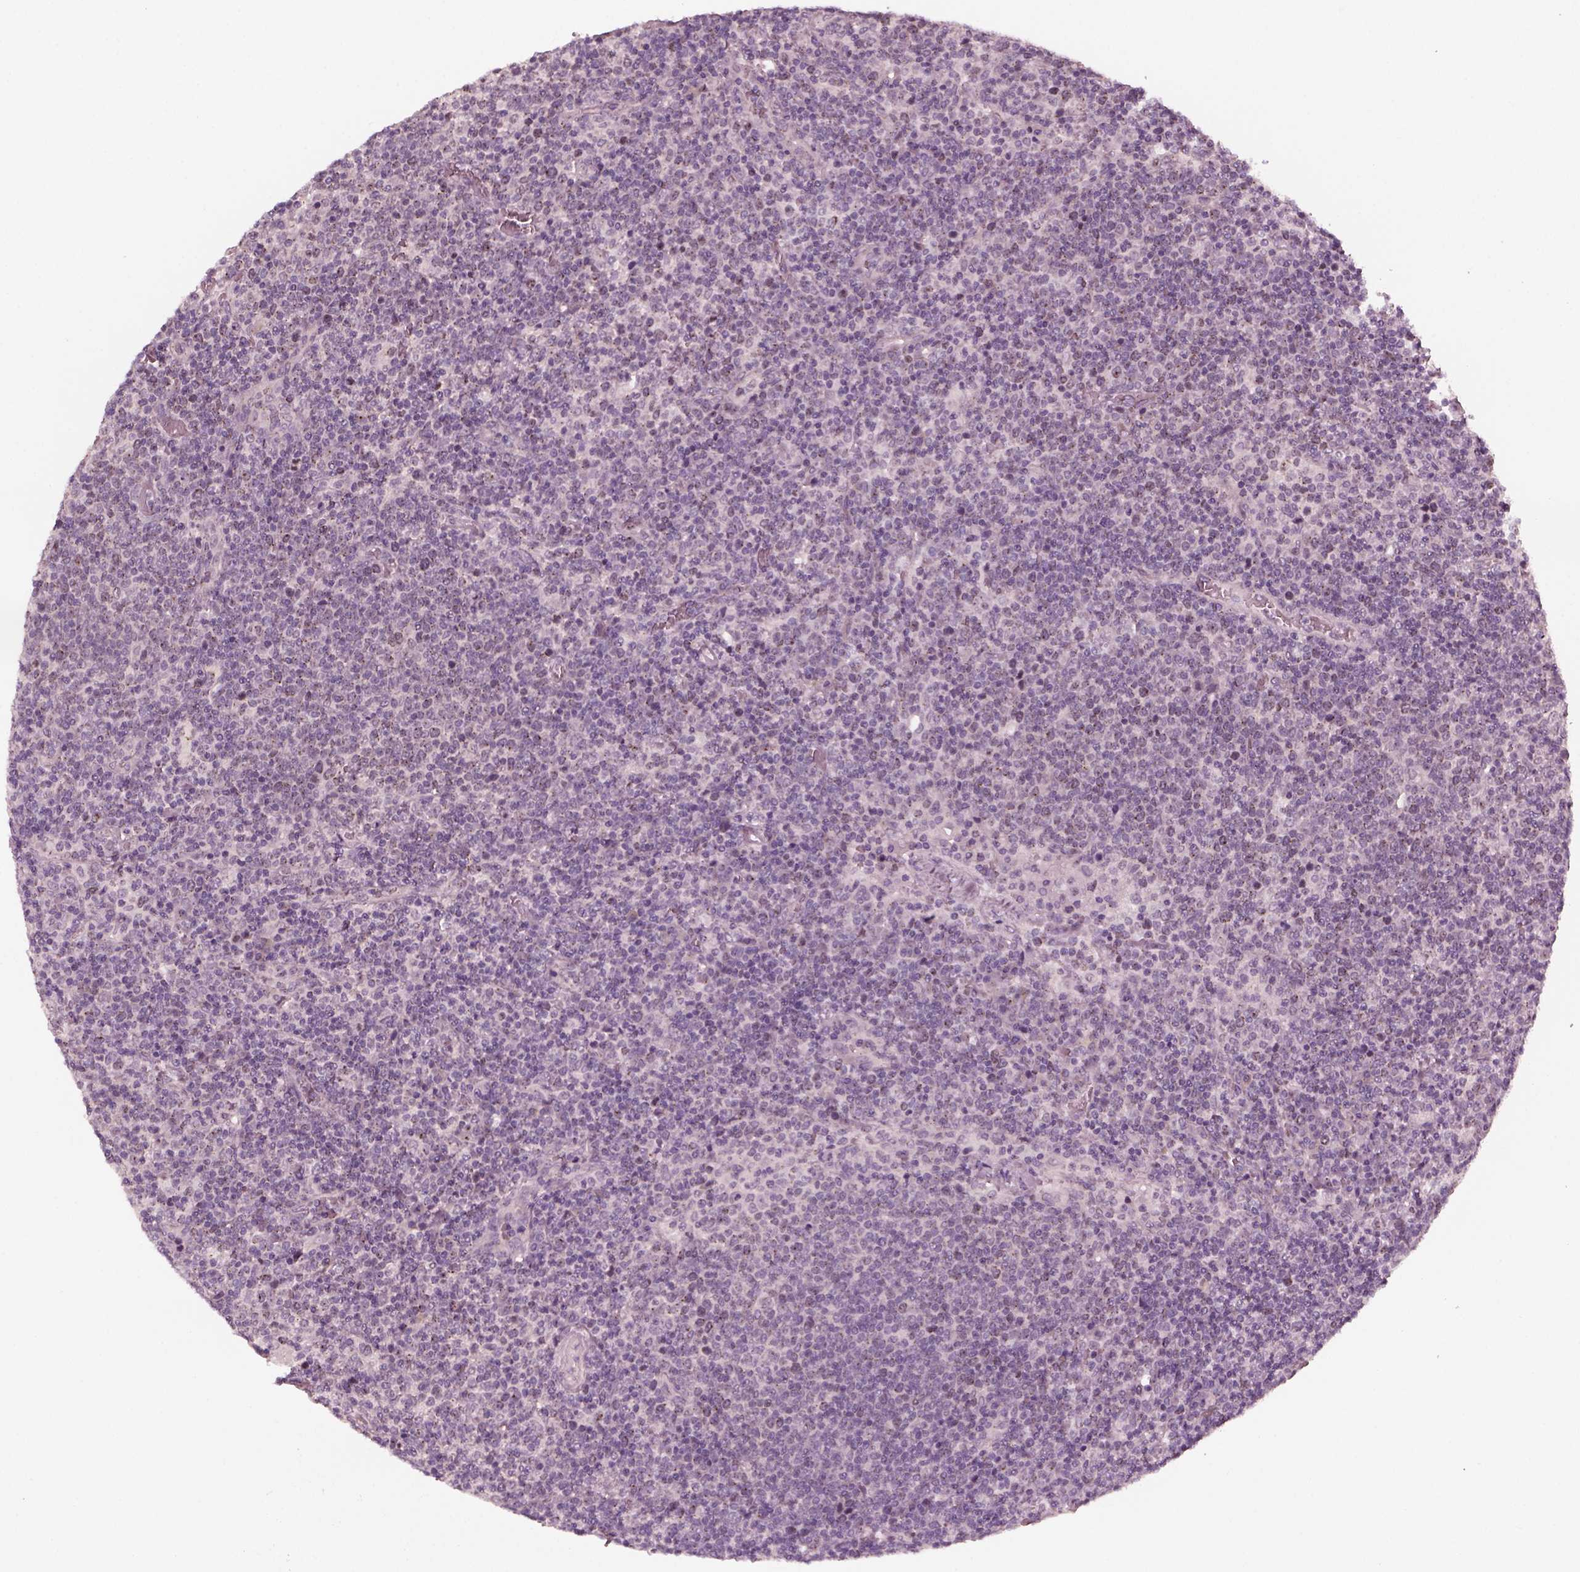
{"staining": {"intensity": "negative", "quantity": "none", "location": "none"}, "tissue": "lymphoma", "cell_type": "Tumor cells", "image_type": "cancer", "snomed": [{"axis": "morphology", "description": "Malignant lymphoma, non-Hodgkin's type, High grade"}, {"axis": "topography", "description": "Lymph node"}], "caption": "Tumor cells show no significant protein staining in high-grade malignant lymphoma, non-Hodgkin's type.", "gene": "SAXO1", "patient": {"sex": "male", "age": 61}}